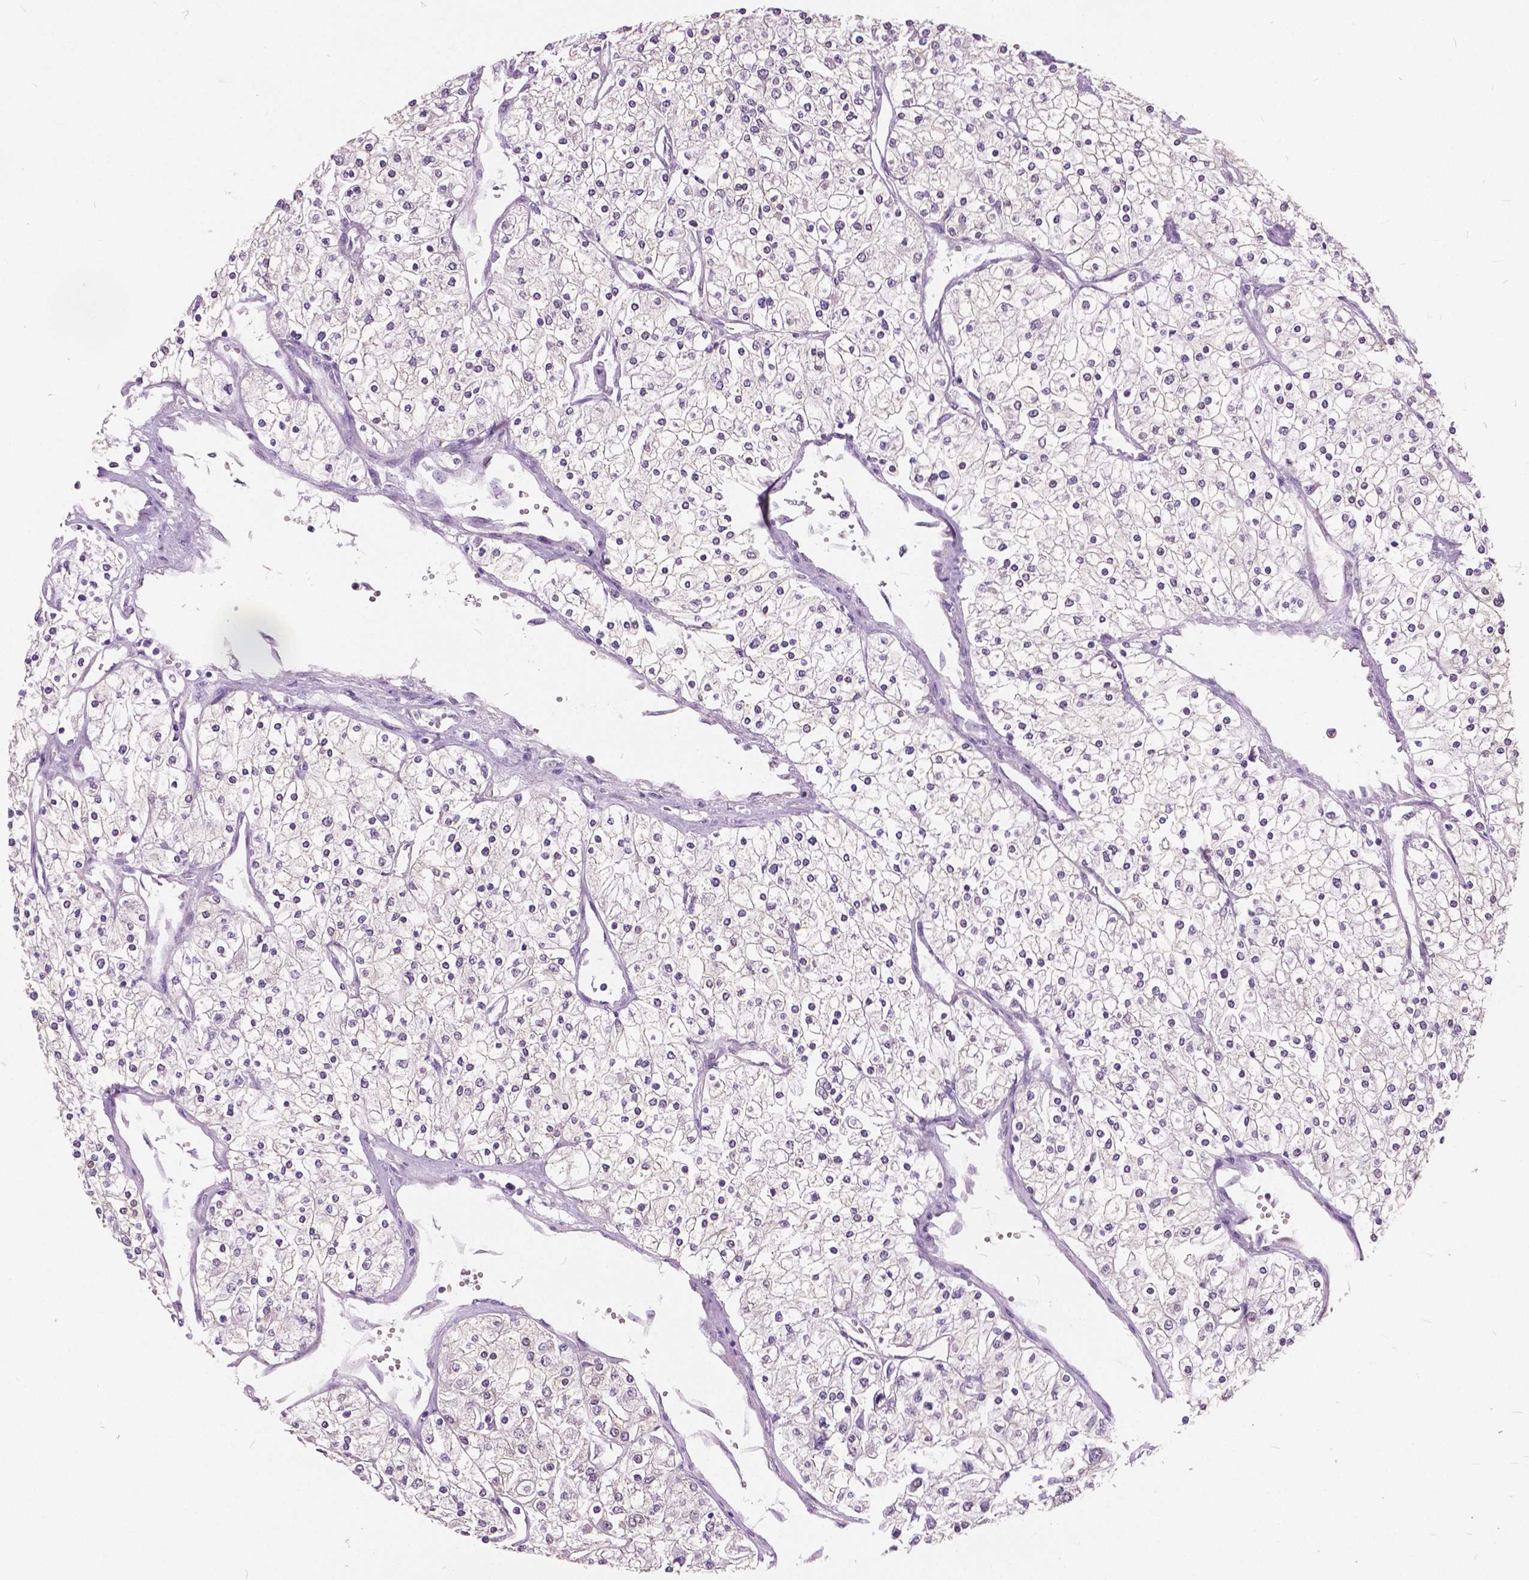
{"staining": {"intensity": "negative", "quantity": "none", "location": "none"}, "tissue": "renal cancer", "cell_type": "Tumor cells", "image_type": "cancer", "snomed": [{"axis": "morphology", "description": "Adenocarcinoma, NOS"}, {"axis": "topography", "description": "Kidney"}], "caption": "This is a histopathology image of immunohistochemistry (IHC) staining of adenocarcinoma (renal), which shows no staining in tumor cells.", "gene": "TKFC", "patient": {"sex": "male", "age": 80}}